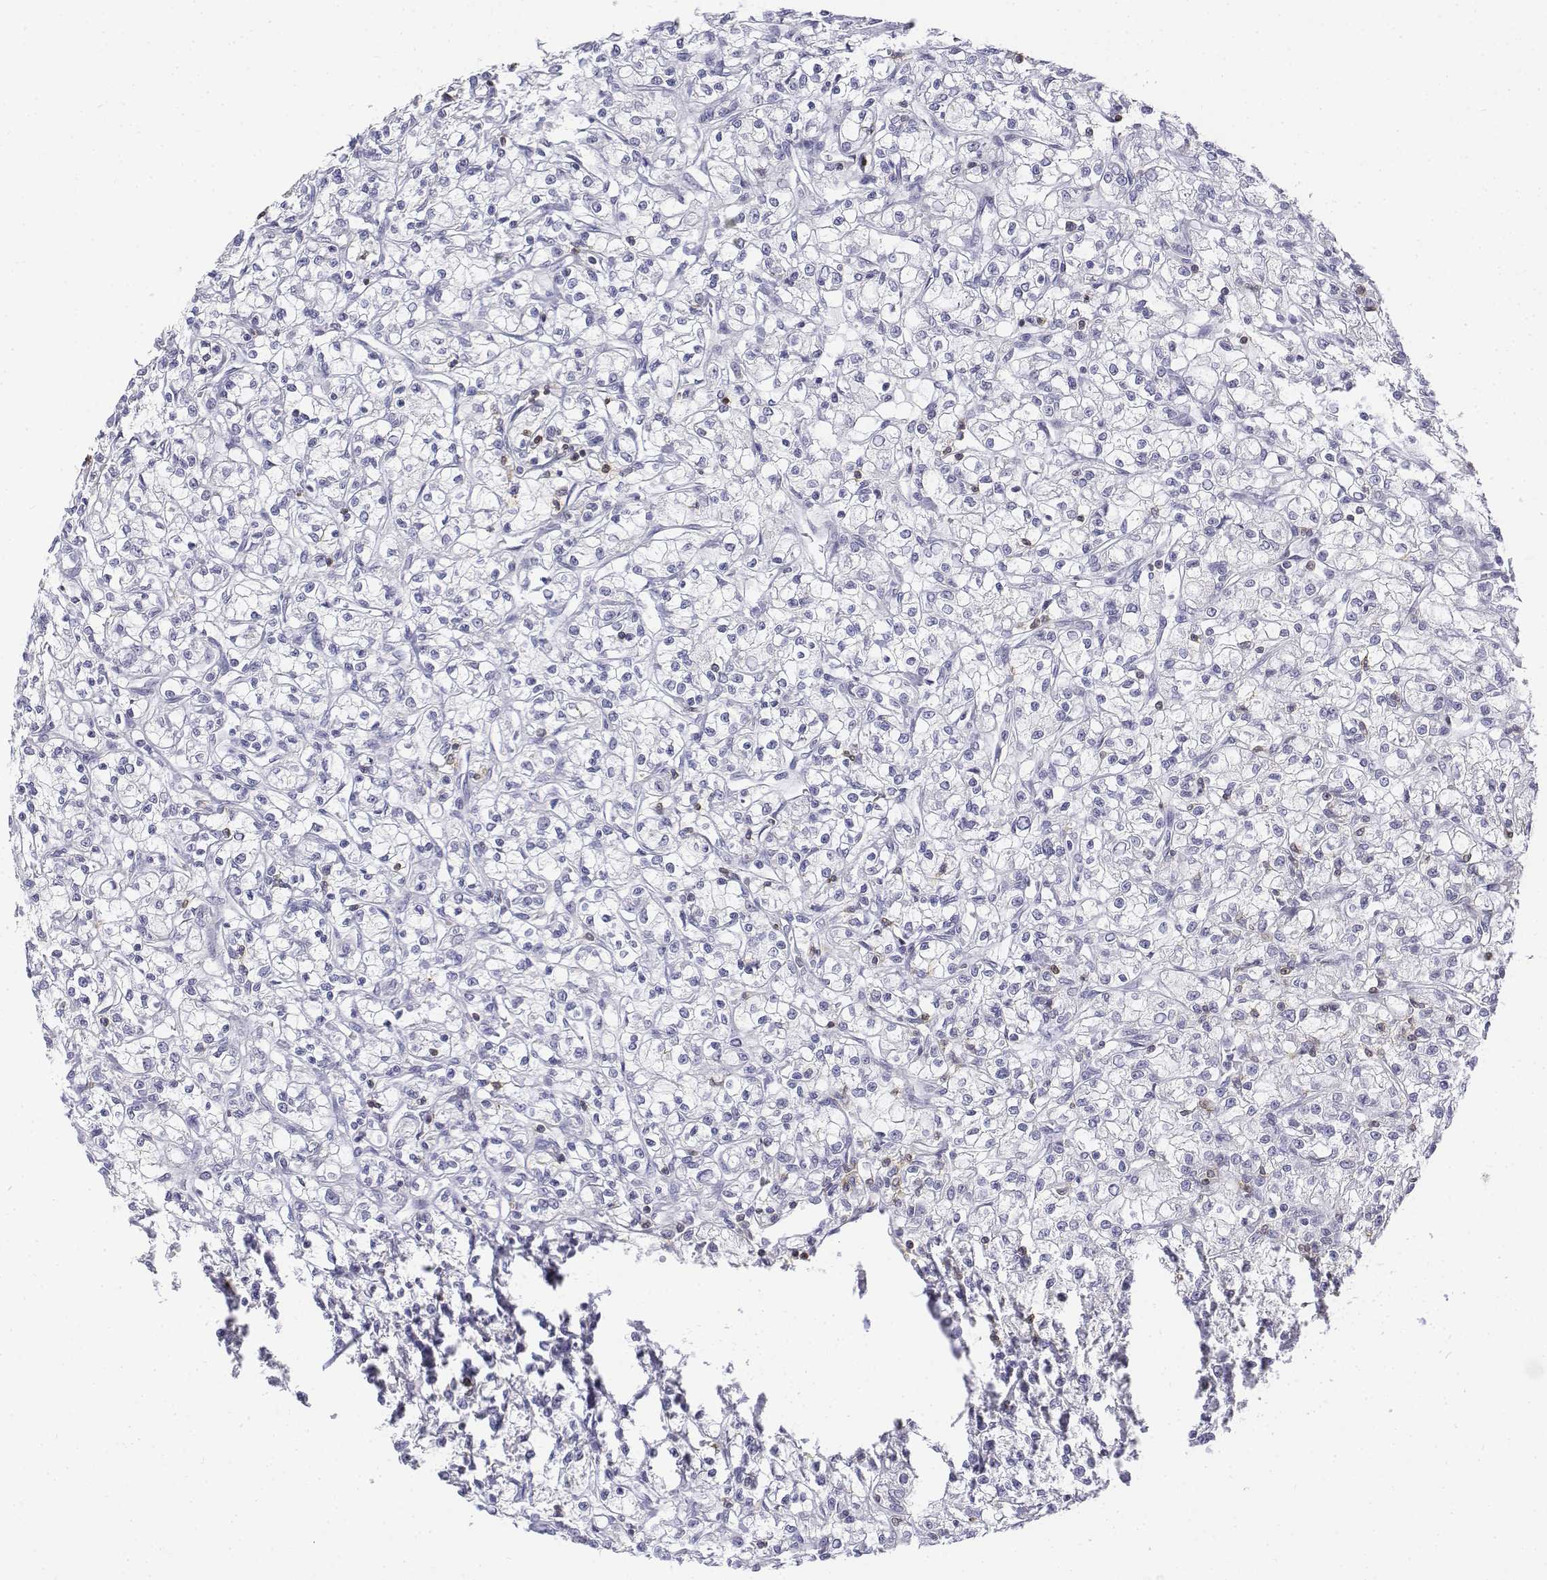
{"staining": {"intensity": "negative", "quantity": "none", "location": "none"}, "tissue": "renal cancer", "cell_type": "Tumor cells", "image_type": "cancer", "snomed": [{"axis": "morphology", "description": "Adenocarcinoma, NOS"}, {"axis": "topography", "description": "Kidney"}], "caption": "DAB immunohistochemical staining of renal cancer (adenocarcinoma) shows no significant expression in tumor cells.", "gene": "CD3E", "patient": {"sex": "female", "age": 59}}